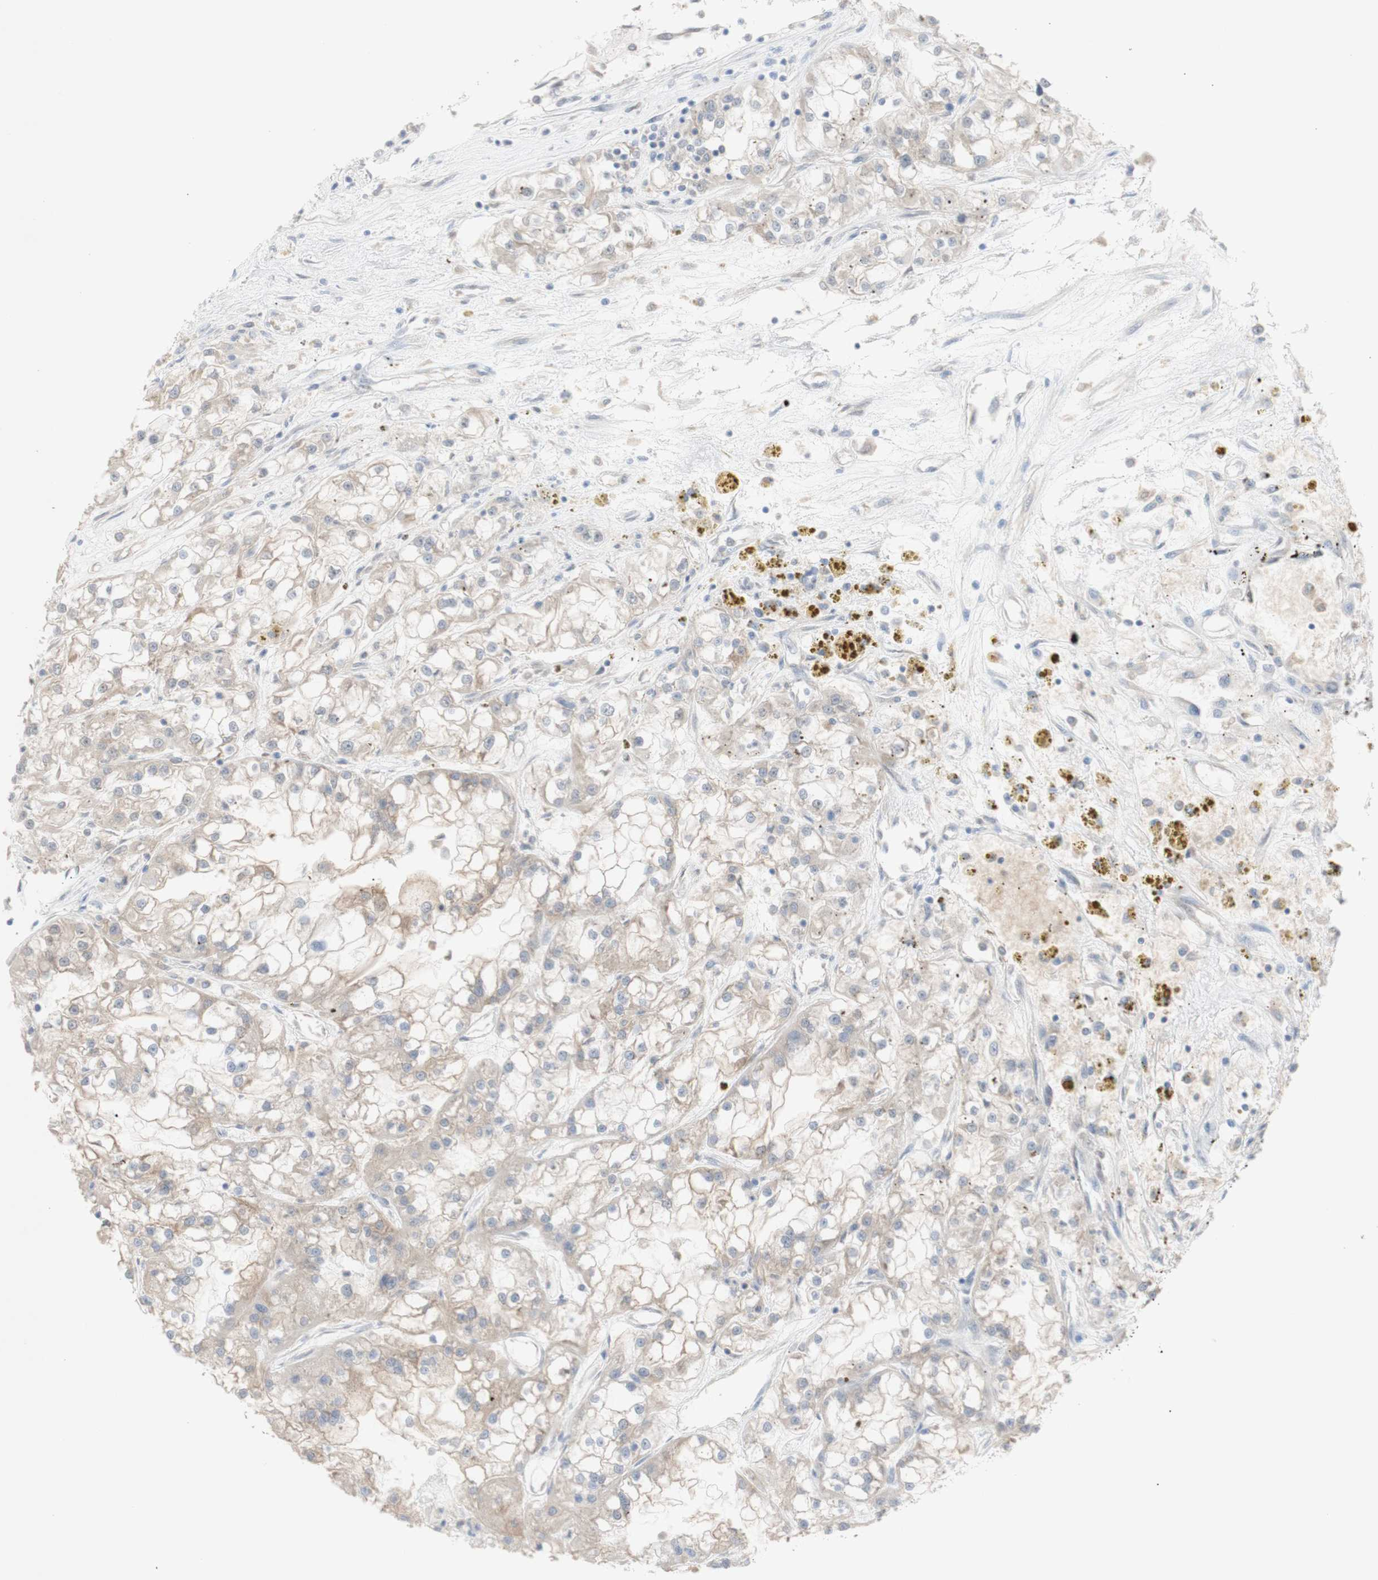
{"staining": {"intensity": "weak", "quantity": ">75%", "location": "cytoplasmic/membranous"}, "tissue": "renal cancer", "cell_type": "Tumor cells", "image_type": "cancer", "snomed": [{"axis": "morphology", "description": "Adenocarcinoma, NOS"}, {"axis": "topography", "description": "Kidney"}], "caption": "Weak cytoplasmic/membranous expression is present in approximately >75% of tumor cells in renal cancer.", "gene": "PRMT5", "patient": {"sex": "female", "age": 52}}